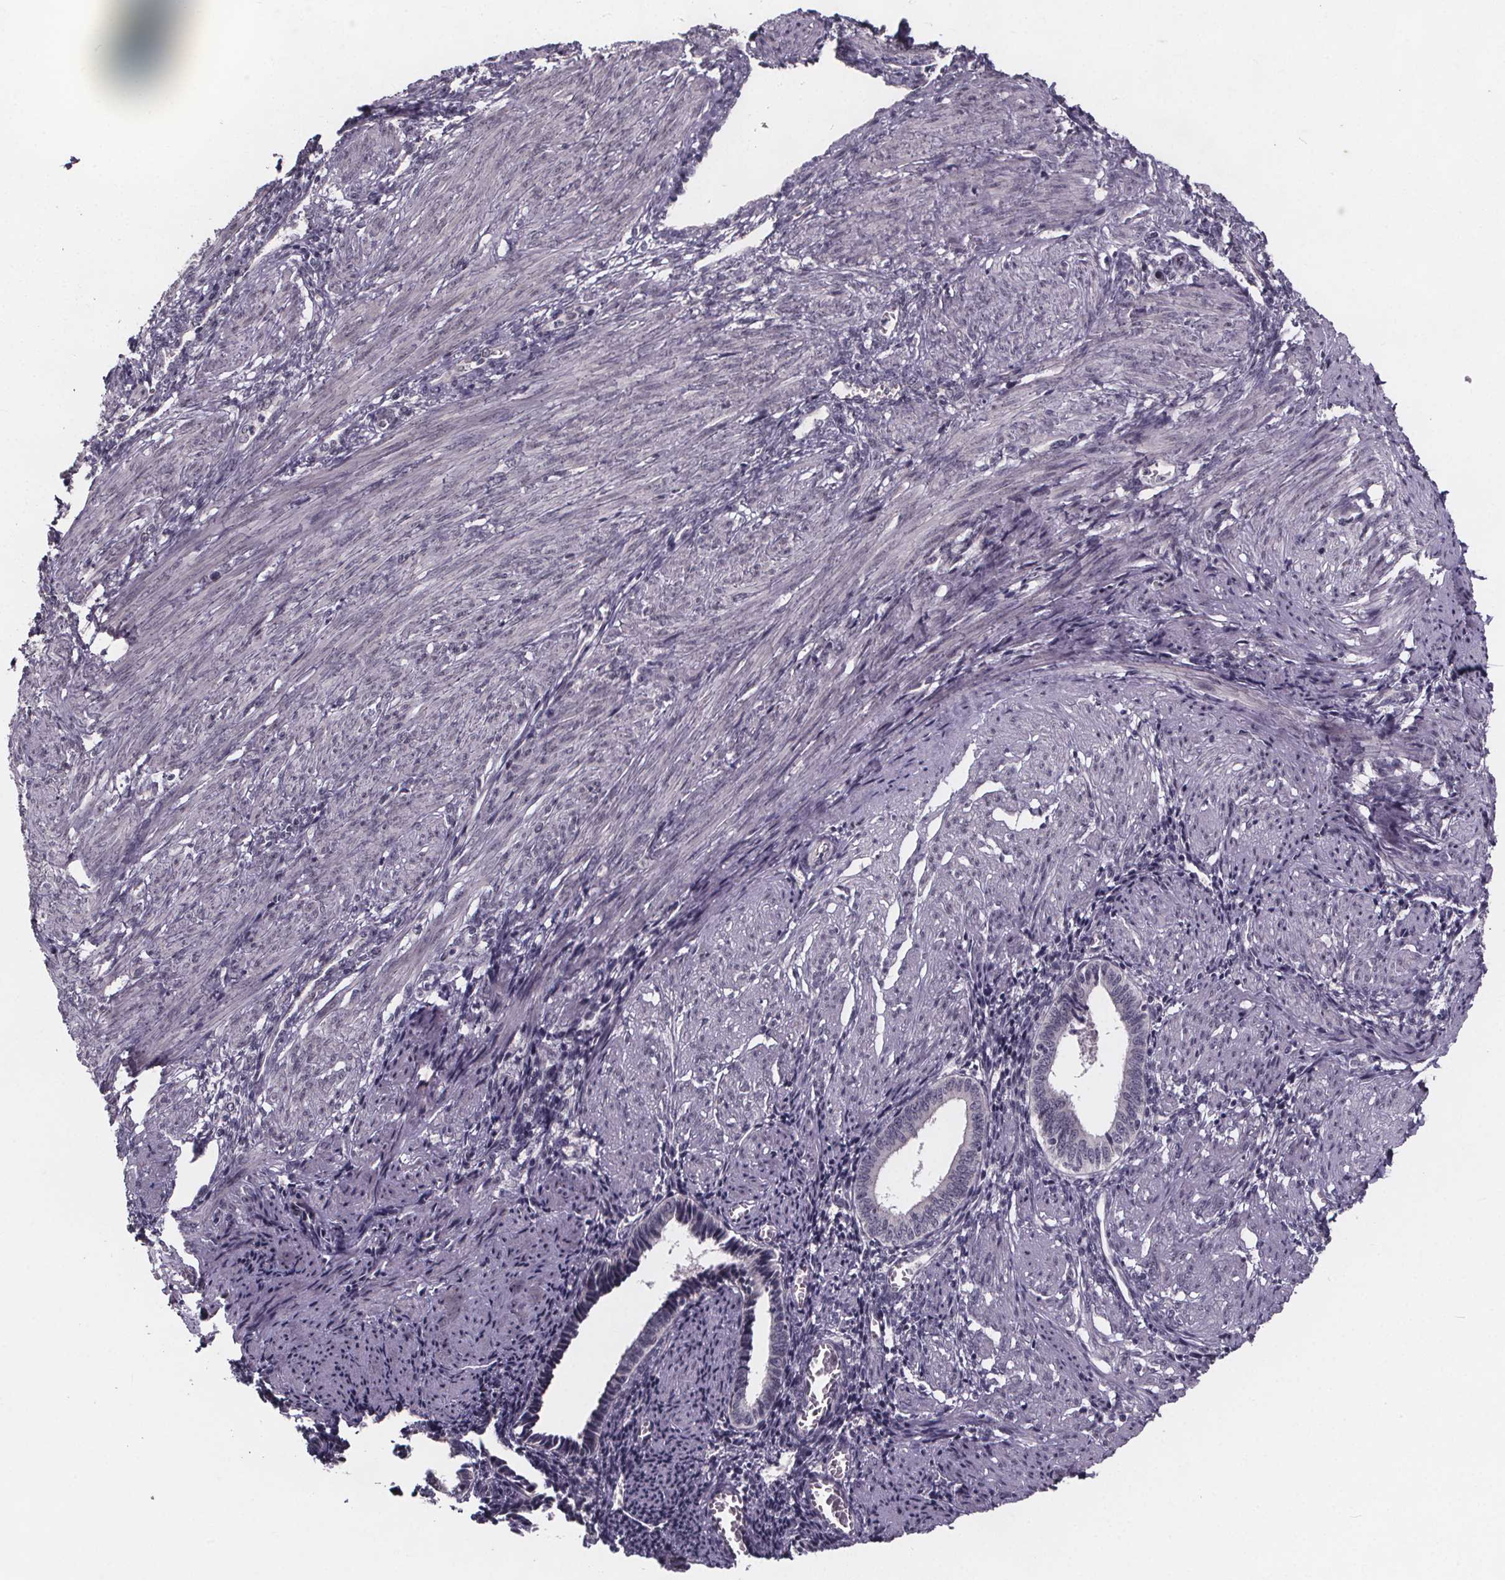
{"staining": {"intensity": "negative", "quantity": "none", "location": "none"}, "tissue": "endometrium", "cell_type": "Cells in endometrial stroma", "image_type": "normal", "snomed": [{"axis": "morphology", "description": "Normal tissue, NOS"}, {"axis": "topography", "description": "Endometrium"}], "caption": "IHC photomicrograph of unremarkable endometrium stained for a protein (brown), which exhibits no staining in cells in endometrial stroma. (DAB IHC with hematoxylin counter stain).", "gene": "FAM181B", "patient": {"sex": "female", "age": 42}}